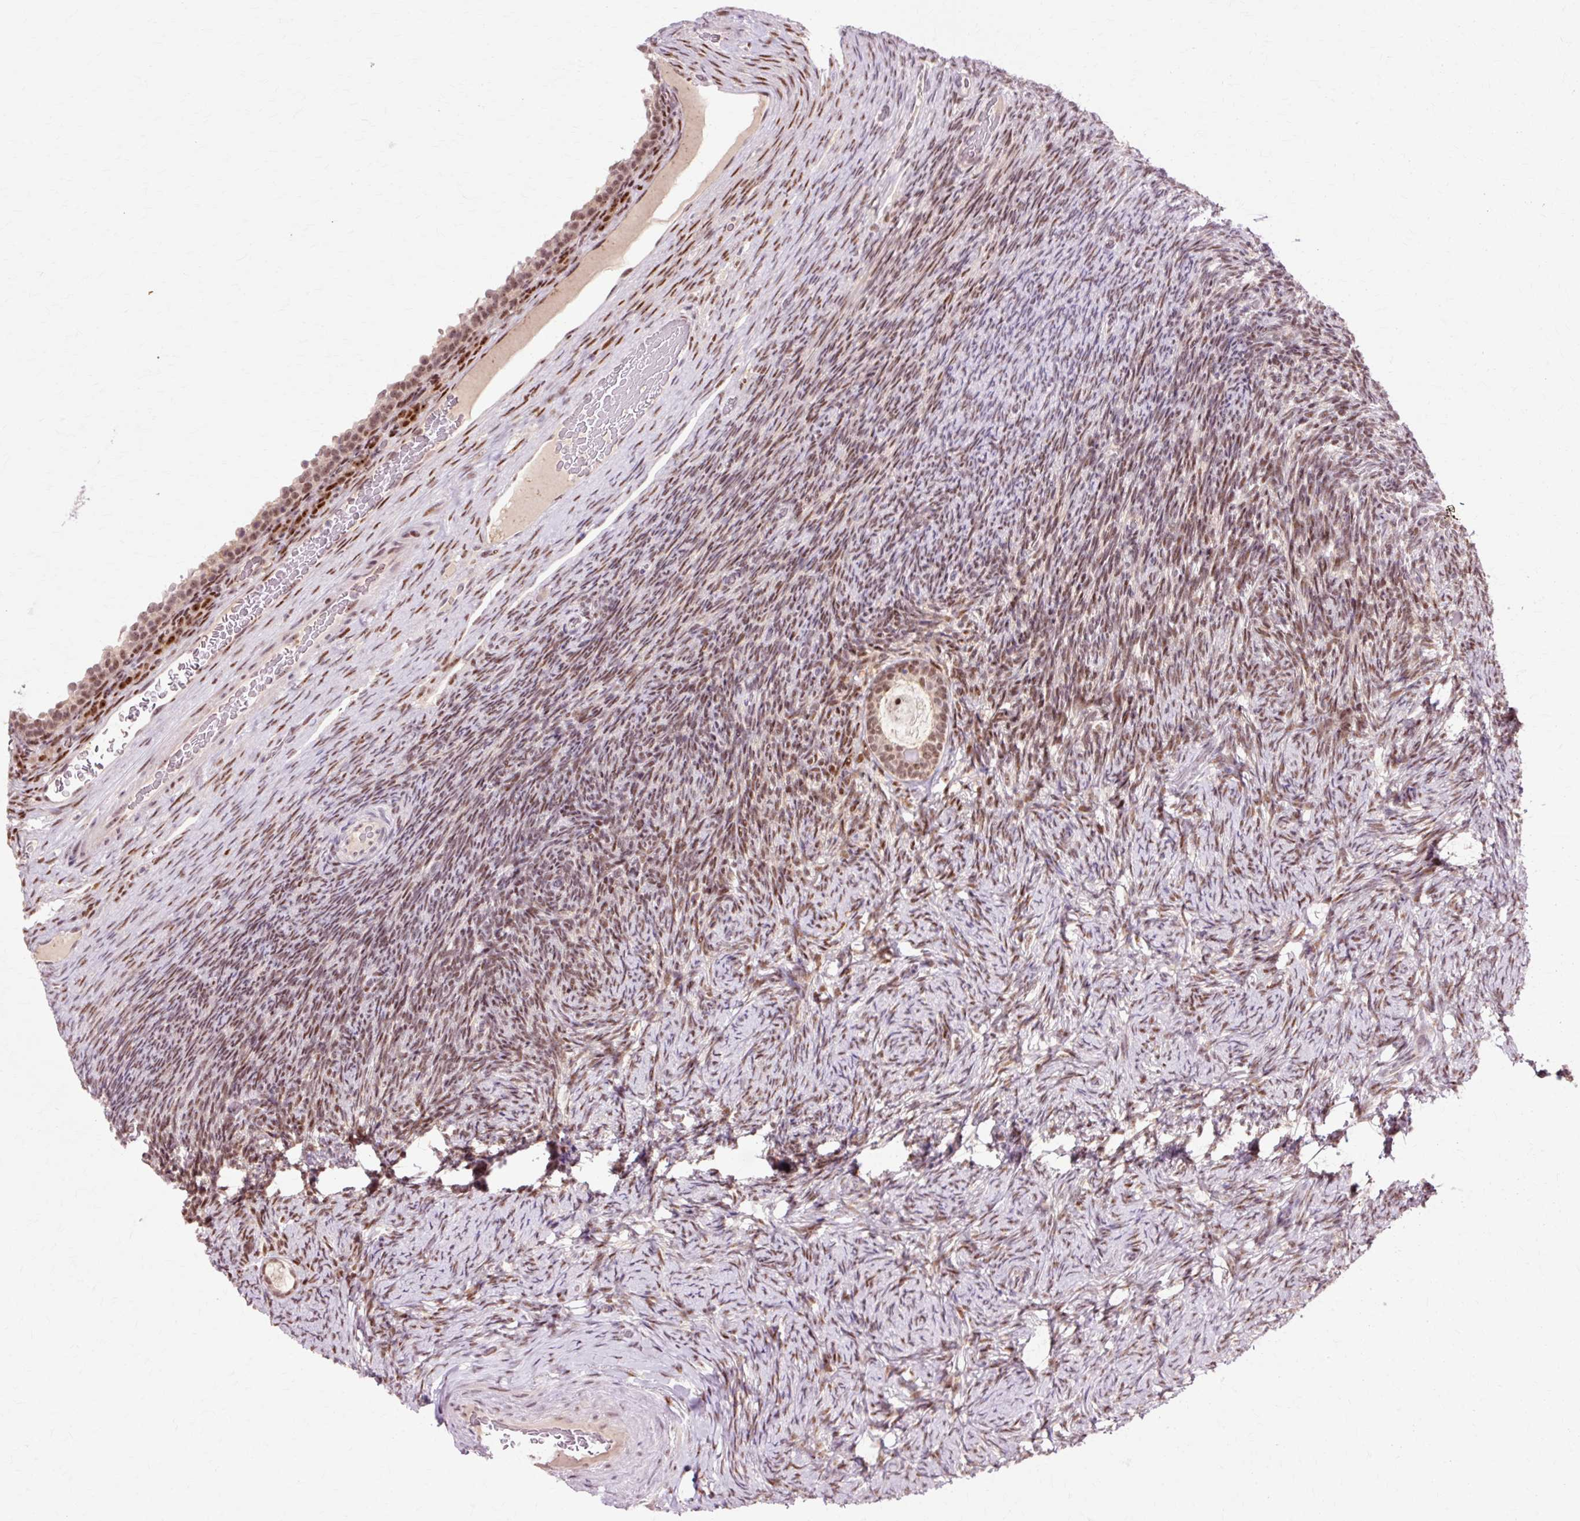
{"staining": {"intensity": "moderate", "quantity": ">75%", "location": "nuclear"}, "tissue": "ovary", "cell_type": "Follicle cells", "image_type": "normal", "snomed": [{"axis": "morphology", "description": "Normal tissue, NOS"}, {"axis": "topography", "description": "Ovary"}], "caption": "Brown immunohistochemical staining in normal ovary demonstrates moderate nuclear expression in approximately >75% of follicle cells. Immunohistochemistry stains the protein in brown and the nuclei are stained blue.", "gene": "MACROD2", "patient": {"sex": "female", "age": 34}}